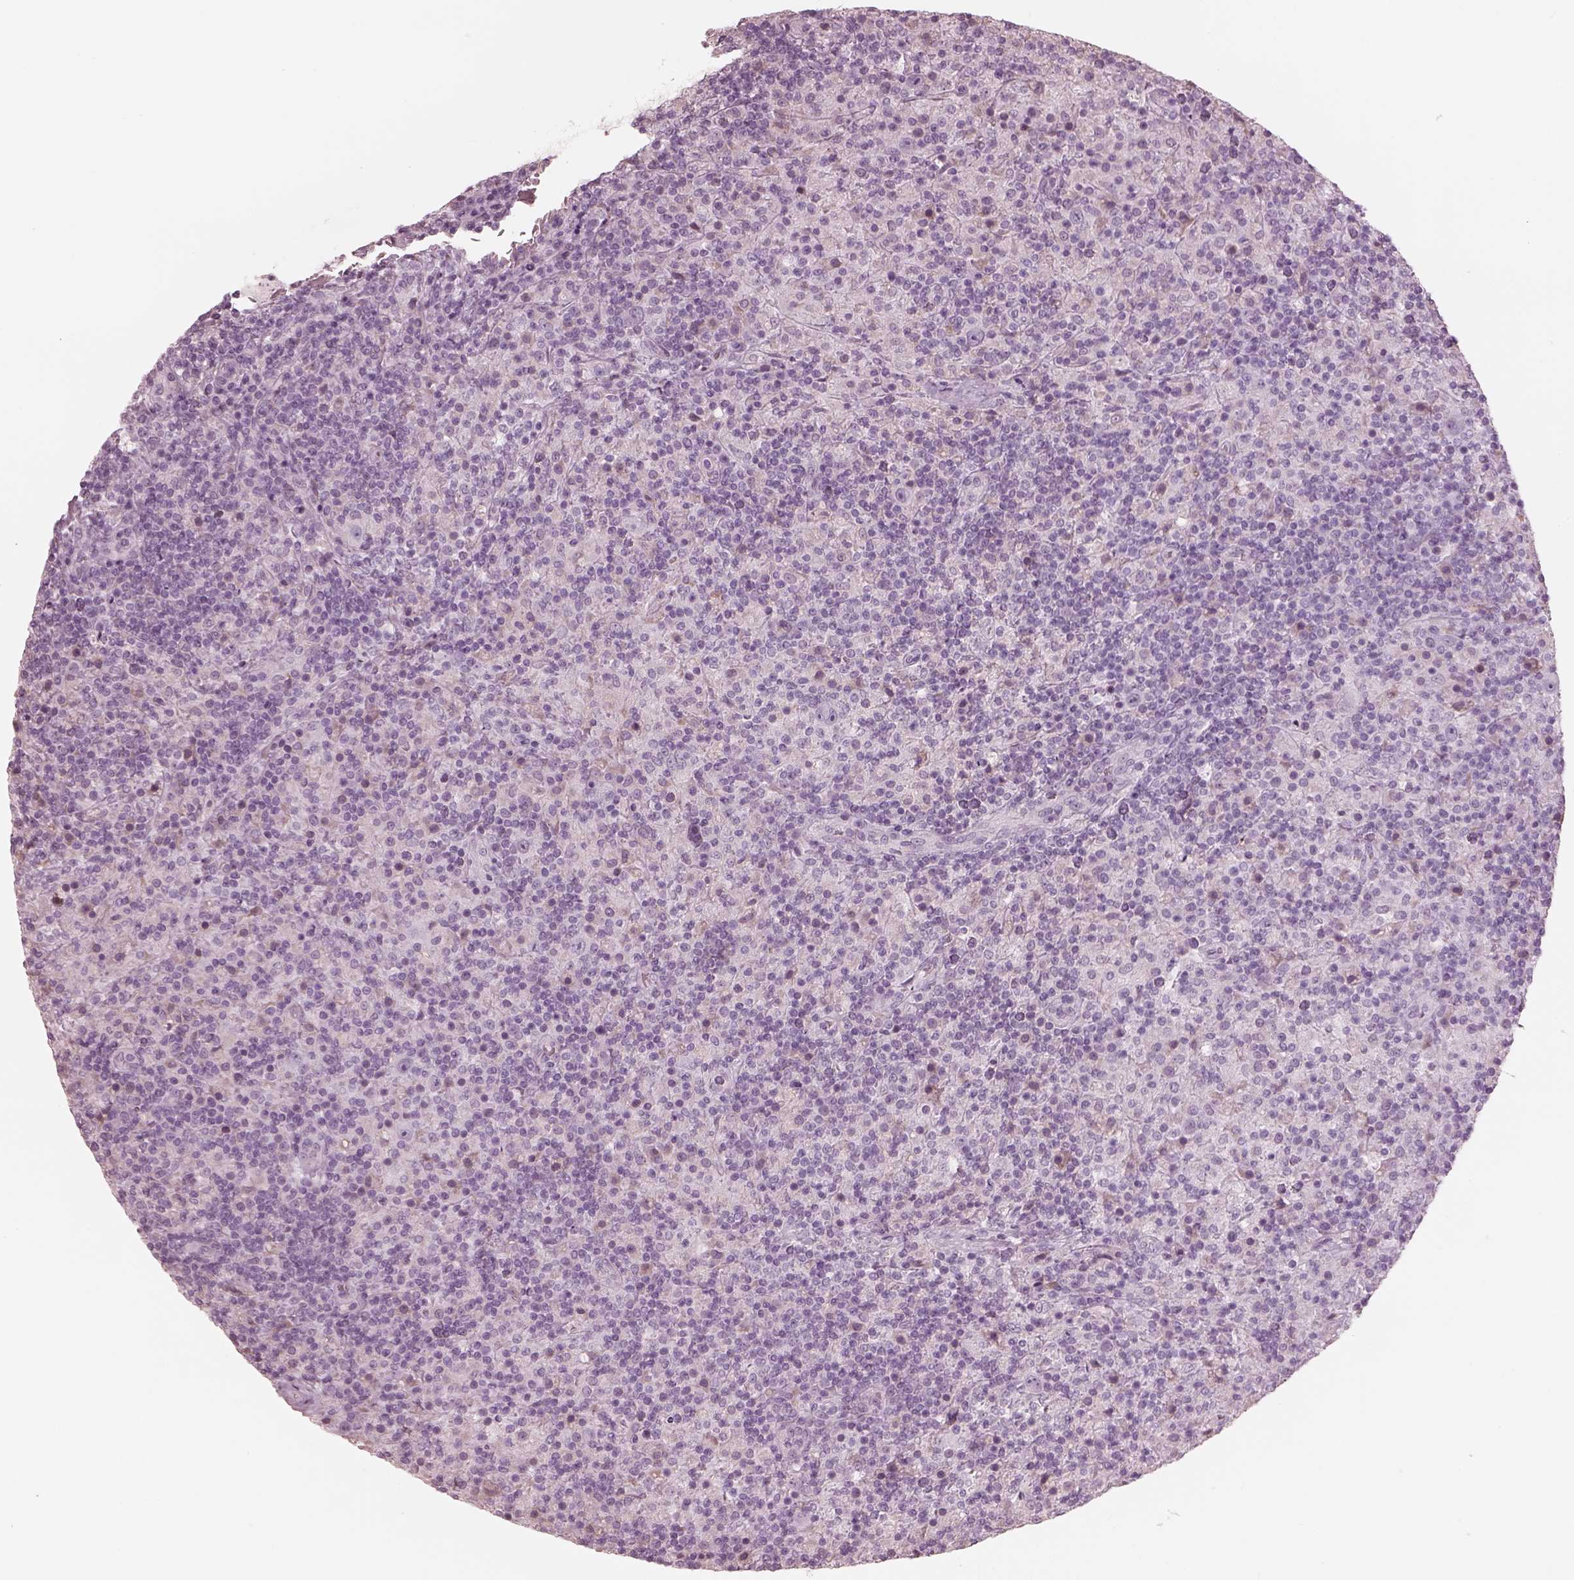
{"staining": {"intensity": "negative", "quantity": "none", "location": "none"}, "tissue": "lymphoma", "cell_type": "Tumor cells", "image_type": "cancer", "snomed": [{"axis": "morphology", "description": "Hodgkin's disease, NOS"}, {"axis": "topography", "description": "Lymph node"}], "caption": "Hodgkin's disease was stained to show a protein in brown. There is no significant staining in tumor cells.", "gene": "KRTAP24-1", "patient": {"sex": "male", "age": 70}}